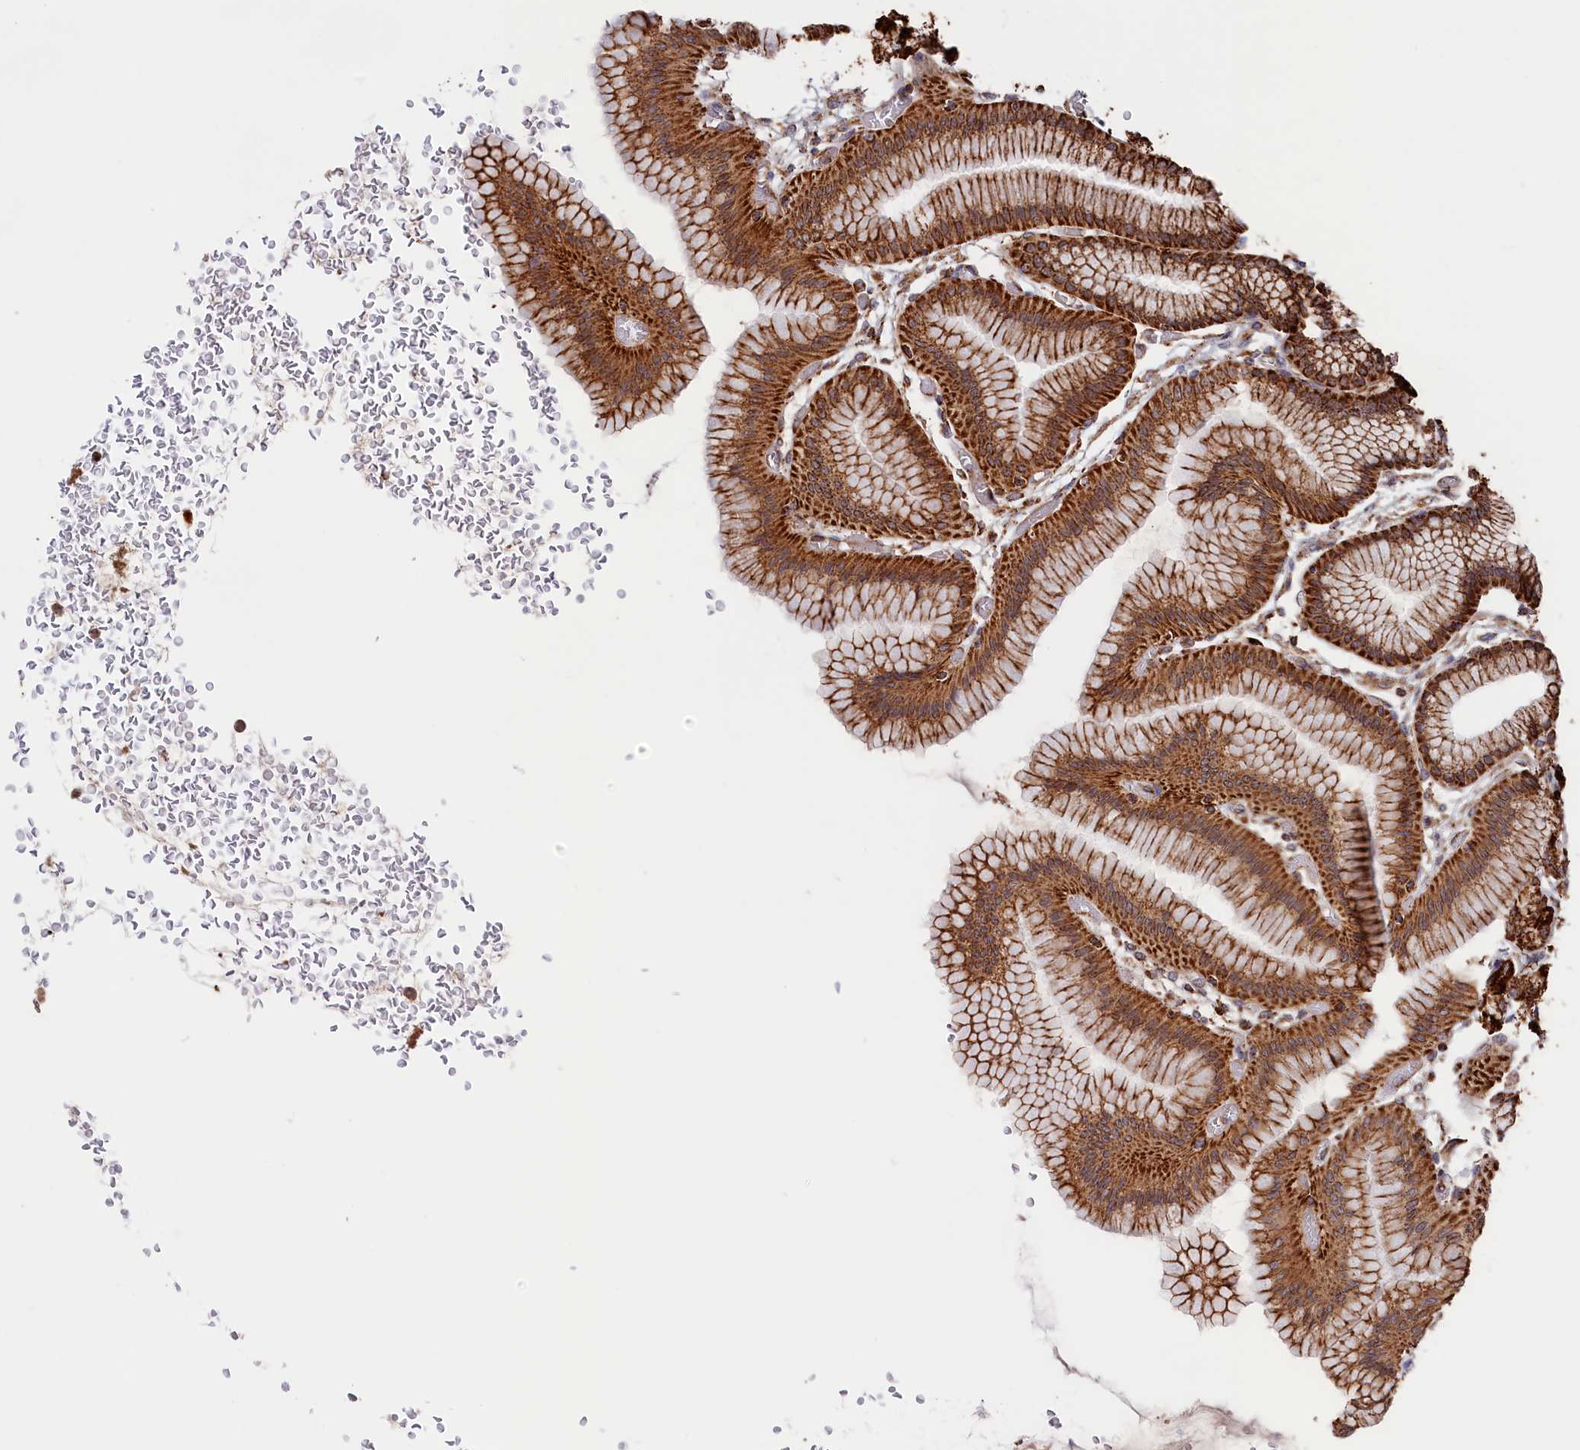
{"staining": {"intensity": "strong", "quantity": ">75%", "location": "cytoplasmic/membranous"}, "tissue": "stomach", "cell_type": "Glandular cells", "image_type": "normal", "snomed": [{"axis": "morphology", "description": "Normal tissue, NOS"}, {"axis": "morphology", "description": "Adenocarcinoma, NOS"}, {"axis": "morphology", "description": "Adenocarcinoma, High grade"}, {"axis": "topography", "description": "Stomach, upper"}, {"axis": "topography", "description": "Stomach"}], "caption": "Stomach stained with a protein marker reveals strong staining in glandular cells.", "gene": "MACROD1", "patient": {"sex": "female", "age": 65}}